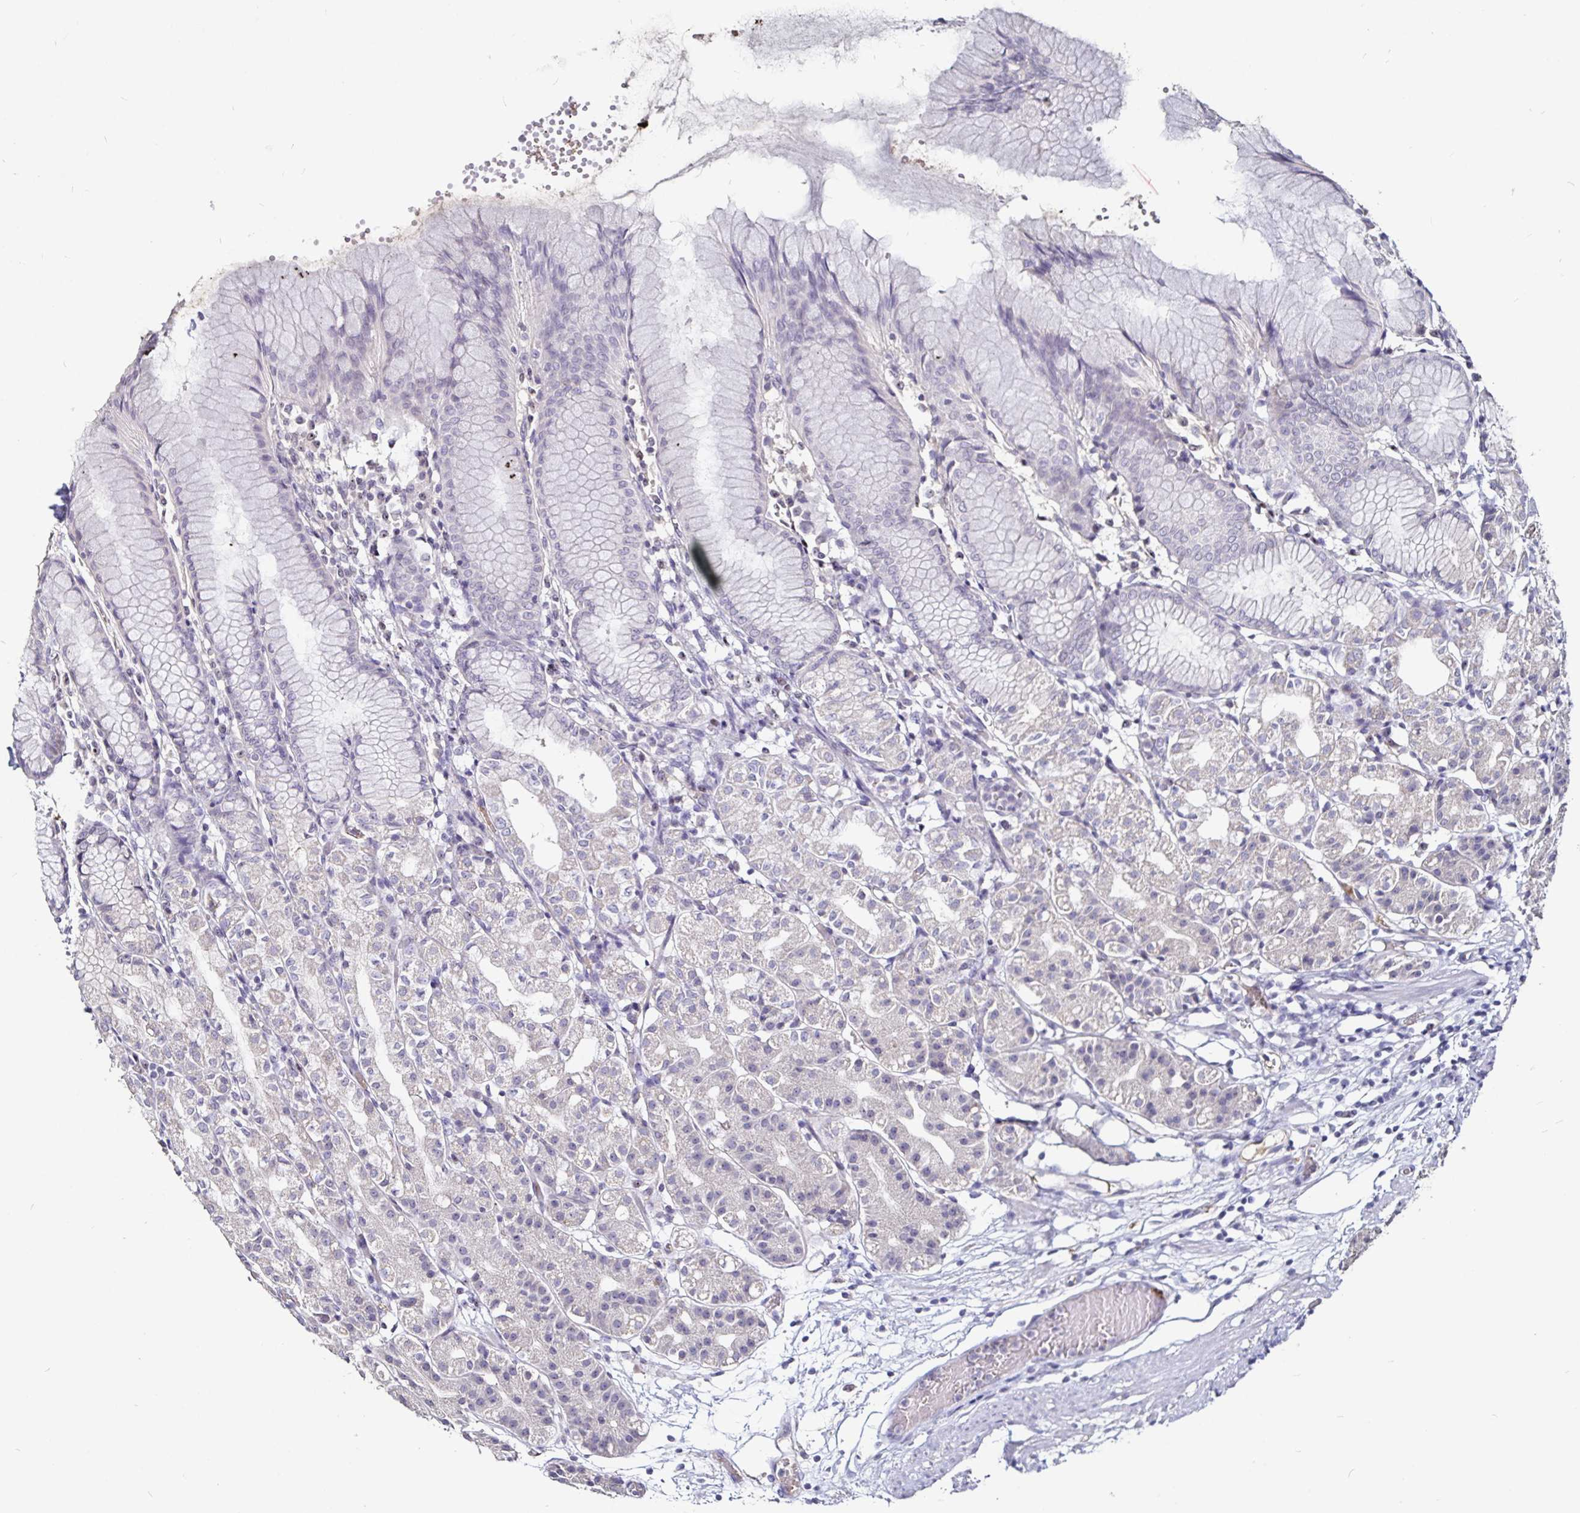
{"staining": {"intensity": "moderate", "quantity": "<25%", "location": "cytoplasmic/membranous"}, "tissue": "stomach", "cell_type": "Glandular cells", "image_type": "normal", "snomed": [{"axis": "morphology", "description": "Normal tissue, NOS"}, {"axis": "topography", "description": "Stomach"}], "caption": "High-power microscopy captured an IHC histopathology image of unremarkable stomach, revealing moderate cytoplasmic/membranous staining in approximately <25% of glandular cells.", "gene": "FAIM2", "patient": {"sex": "female", "age": 57}}